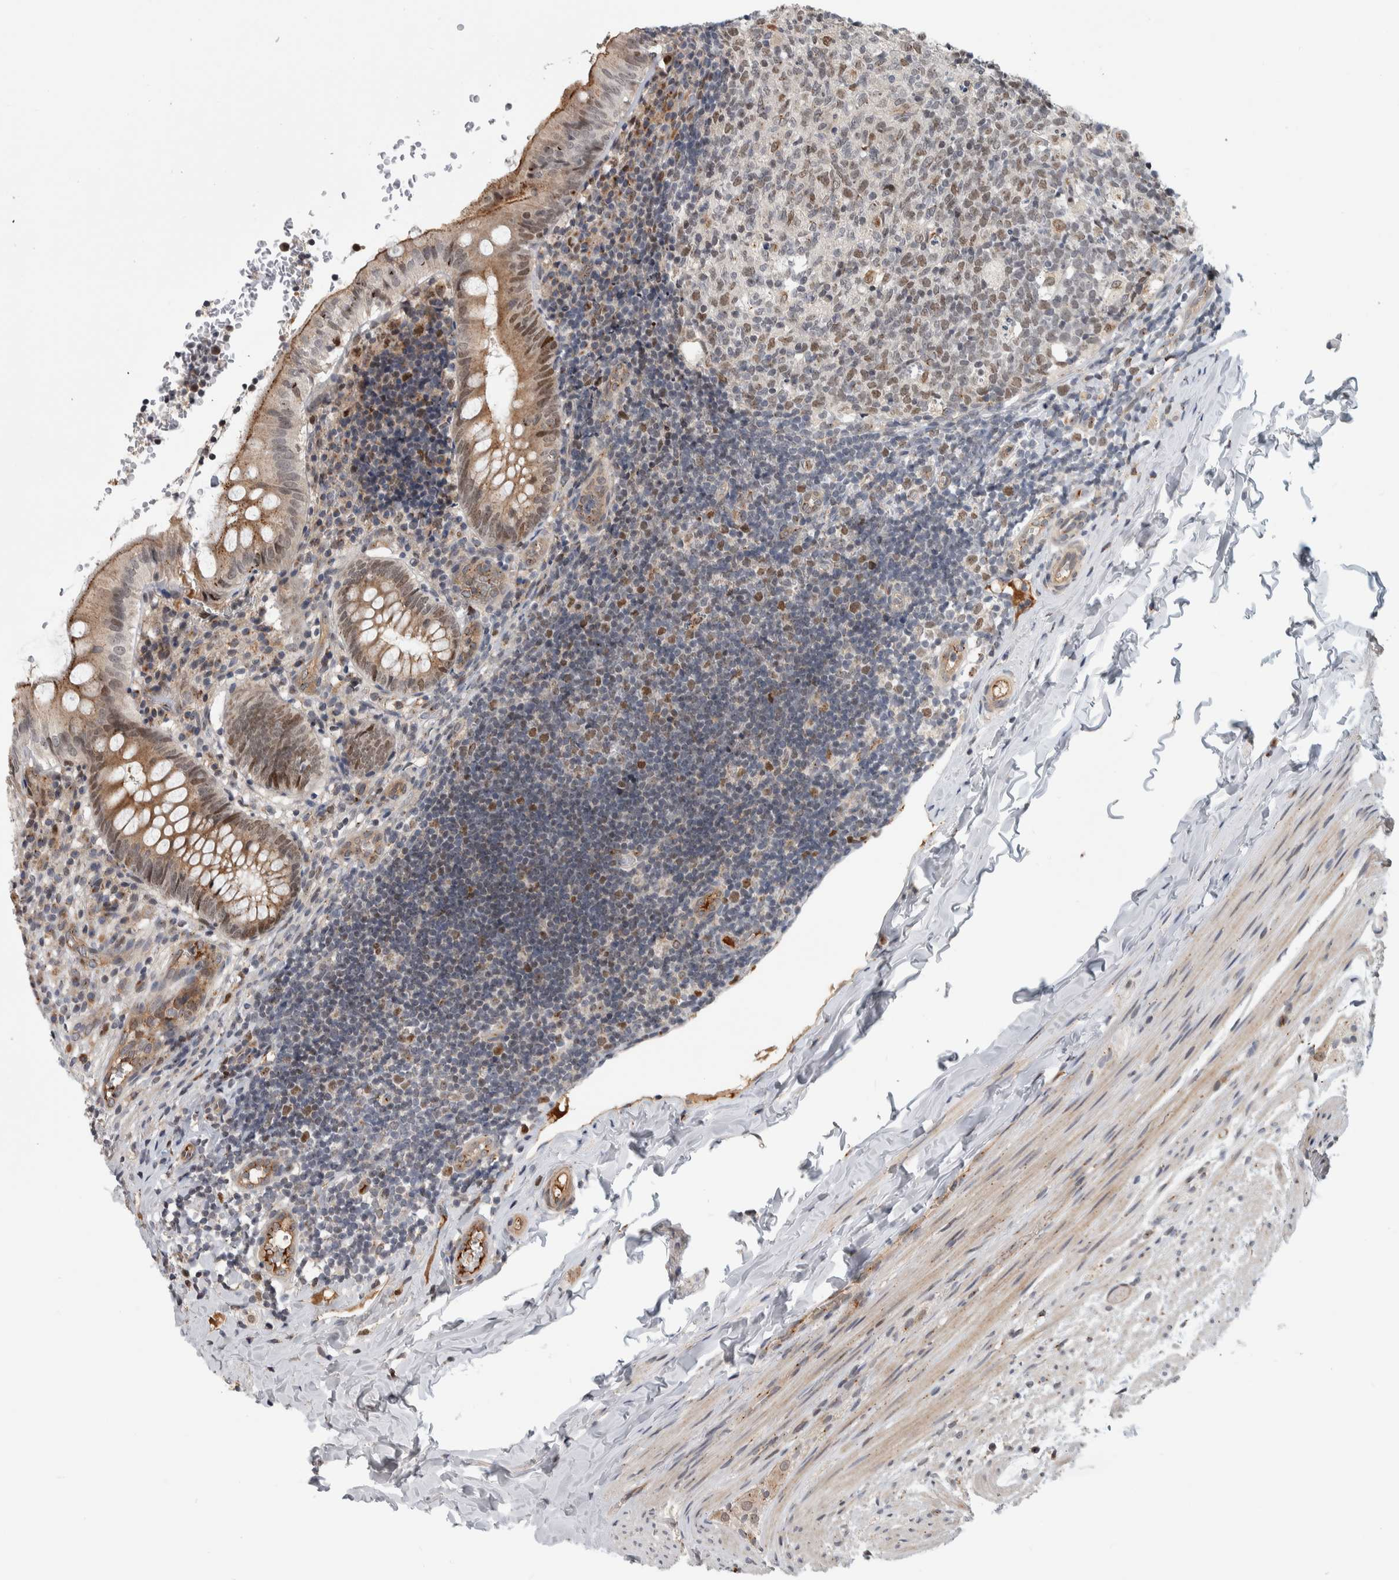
{"staining": {"intensity": "moderate", "quantity": ">75%", "location": "cytoplasmic/membranous,nuclear"}, "tissue": "appendix", "cell_type": "Glandular cells", "image_type": "normal", "snomed": [{"axis": "morphology", "description": "Normal tissue, NOS"}, {"axis": "topography", "description": "Appendix"}], "caption": "Appendix stained for a protein demonstrates moderate cytoplasmic/membranous,nuclear positivity in glandular cells. Nuclei are stained in blue.", "gene": "MSL1", "patient": {"sex": "male", "age": 8}}